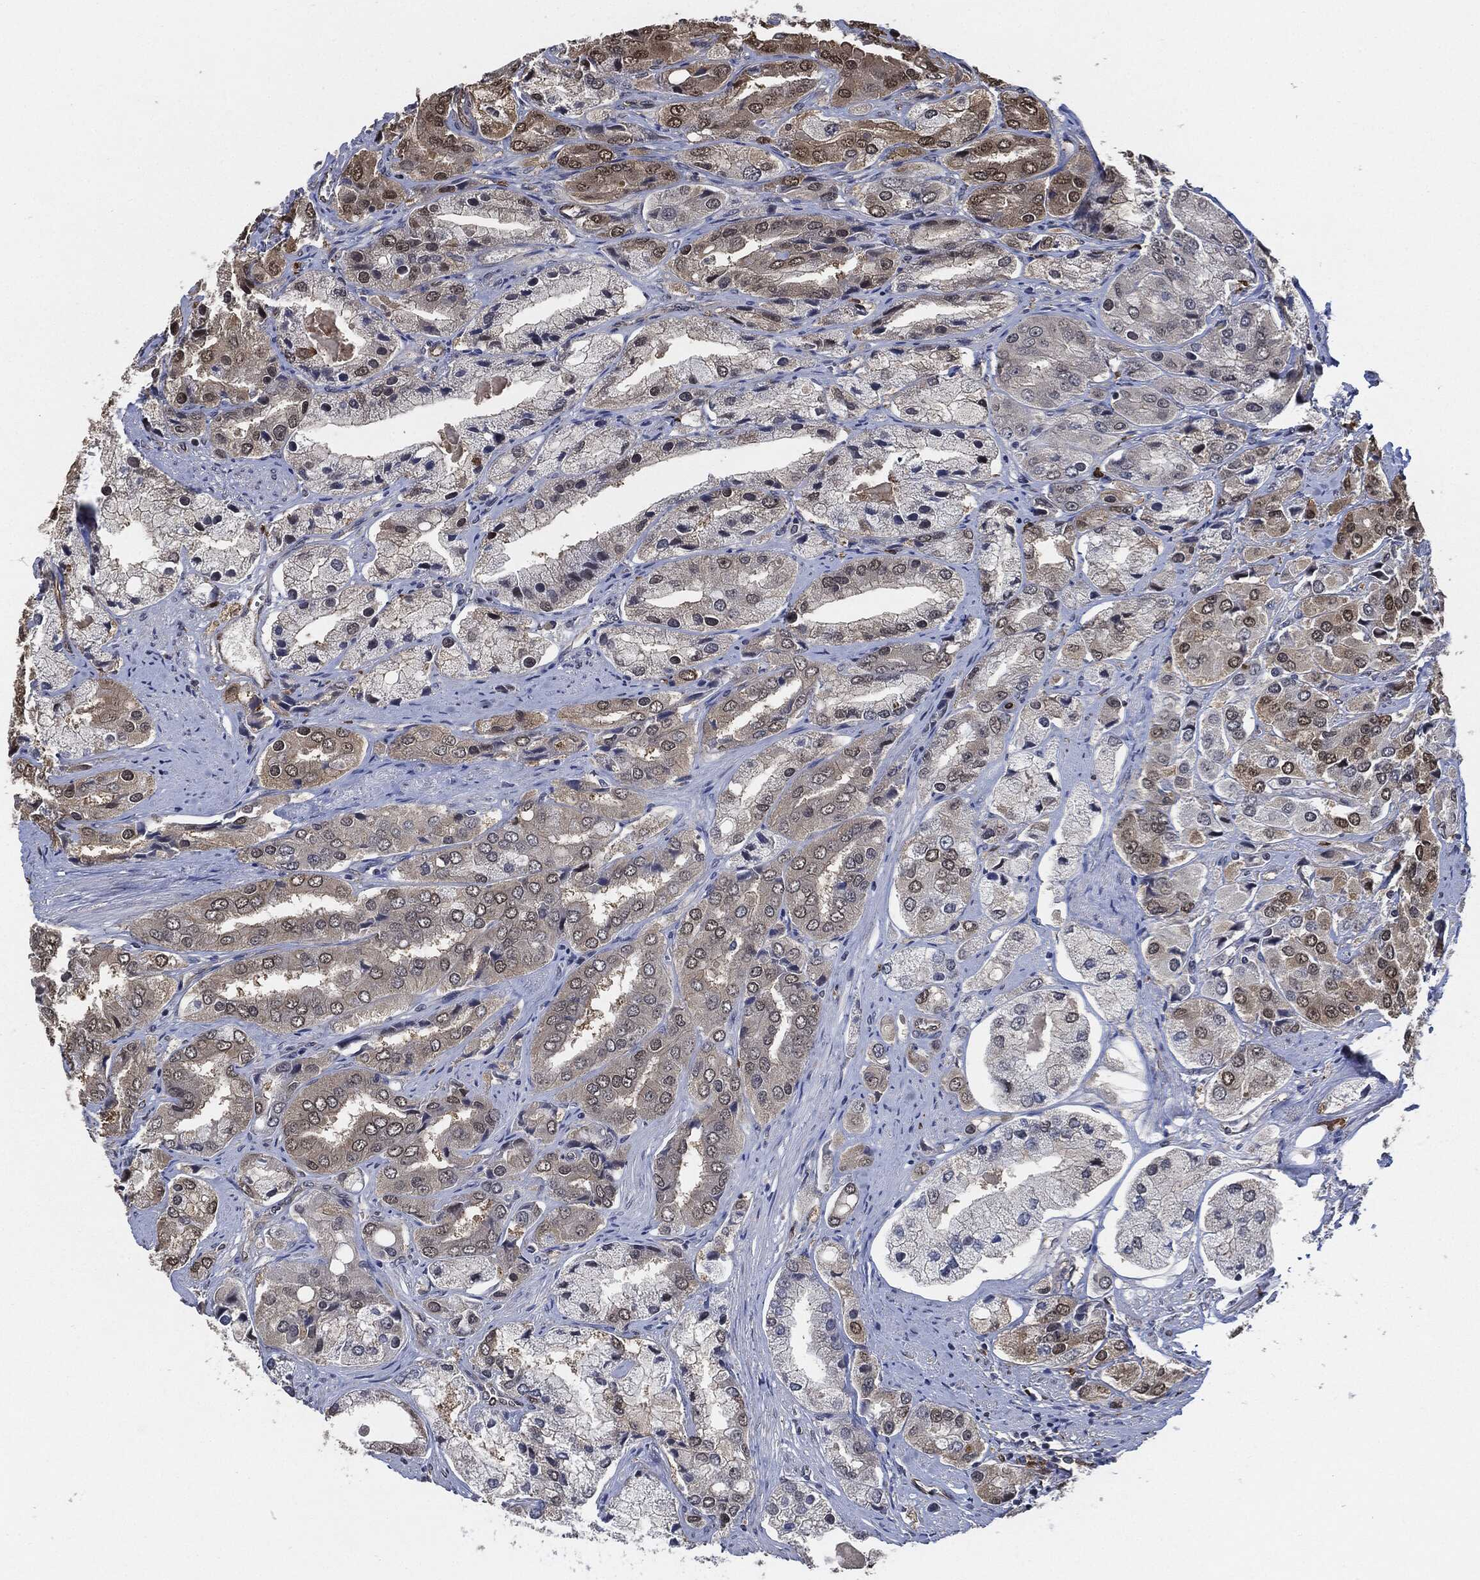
{"staining": {"intensity": "weak", "quantity": "<25%", "location": "cytoplasmic/membranous"}, "tissue": "prostate cancer", "cell_type": "Tumor cells", "image_type": "cancer", "snomed": [{"axis": "morphology", "description": "Adenocarcinoma, Low grade"}, {"axis": "topography", "description": "Prostate"}], "caption": "This is an immunohistochemistry photomicrograph of human prostate cancer. There is no staining in tumor cells.", "gene": "S100A9", "patient": {"sex": "male", "age": 69}}